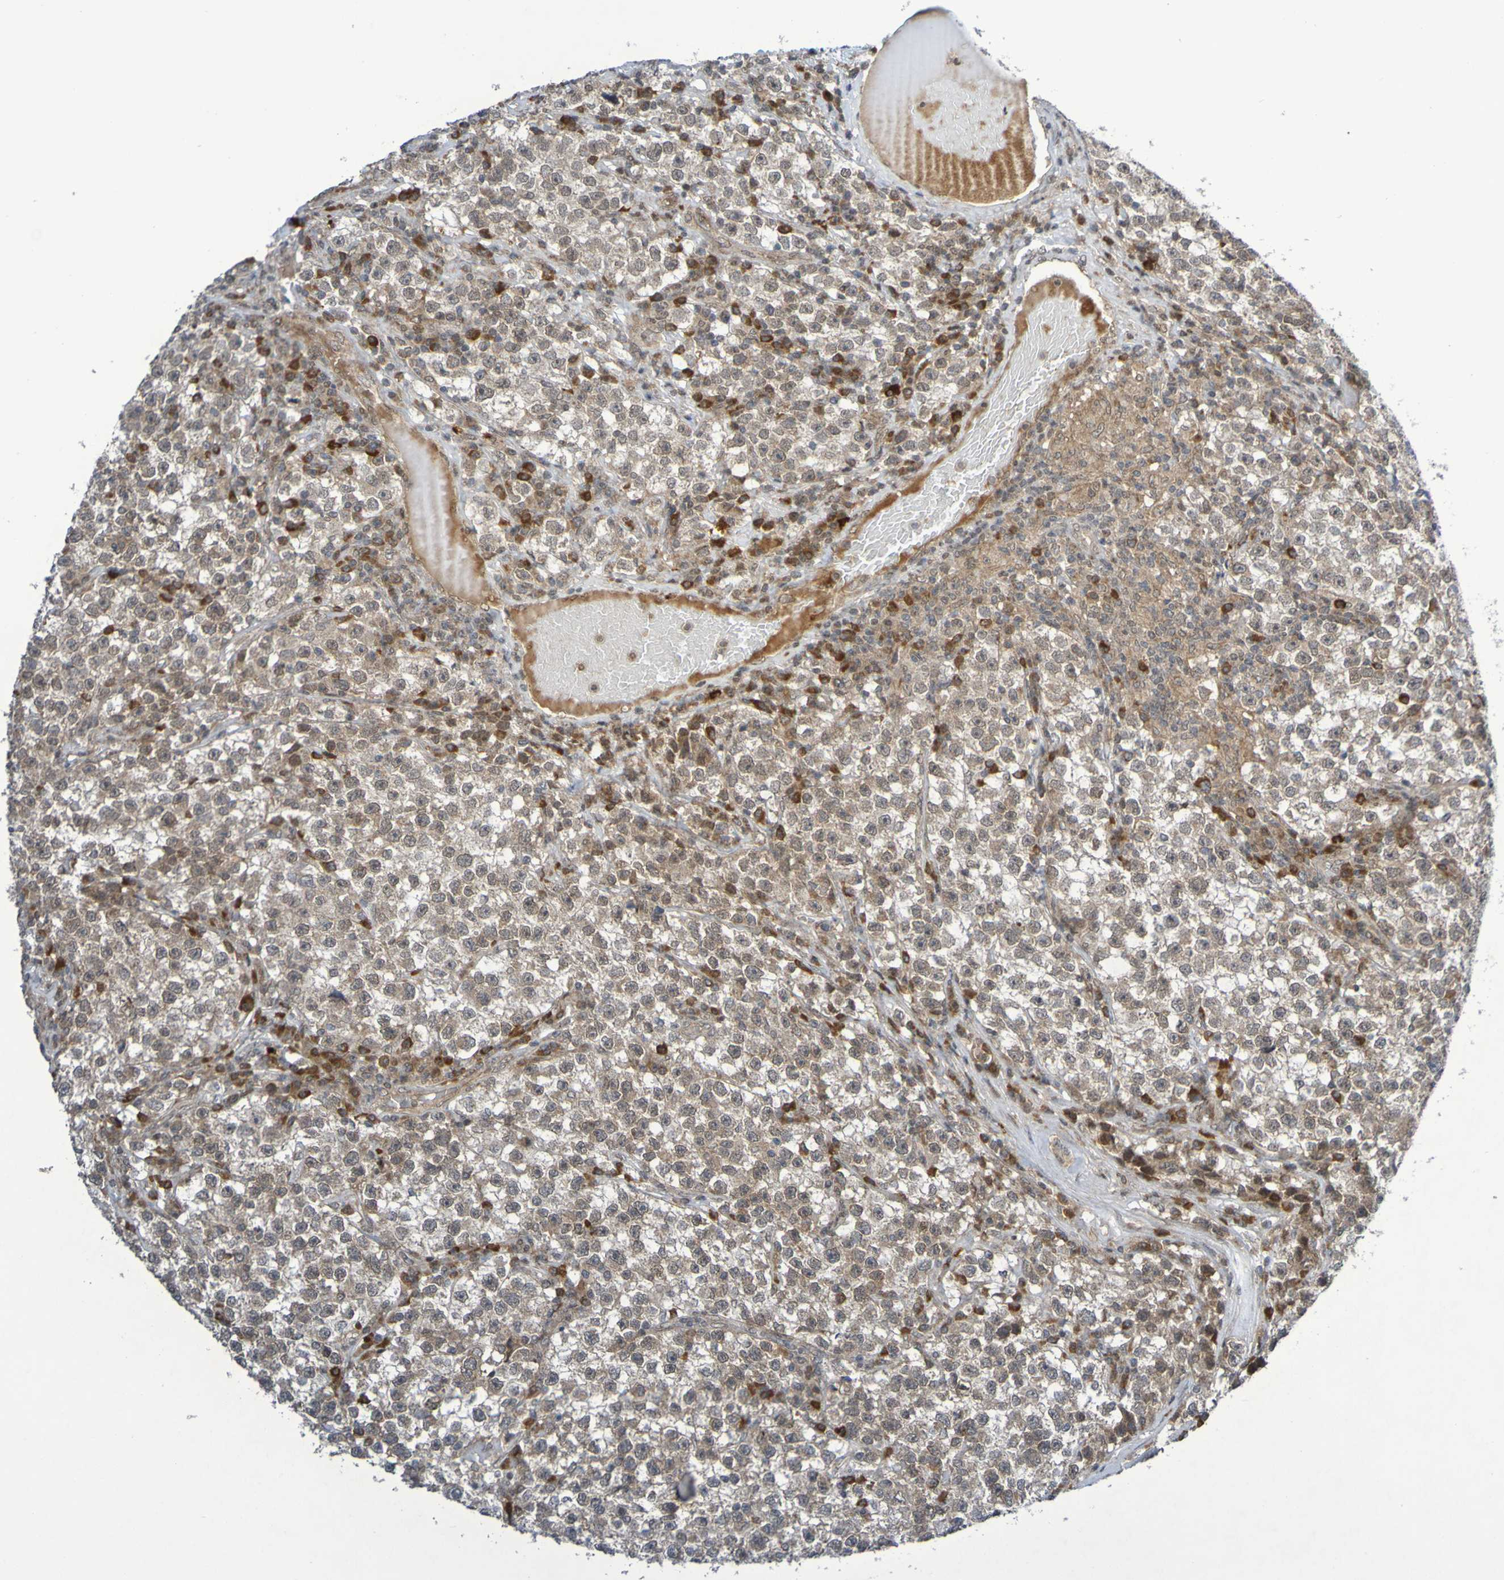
{"staining": {"intensity": "negative", "quantity": "none", "location": "none"}, "tissue": "testis cancer", "cell_type": "Tumor cells", "image_type": "cancer", "snomed": [{"axis": "morphology", "description": "Seminoma, NOS"}, {"axis": "topography", "description": "Testis"}], "caption": "Human testis cancer stained for a protein using immunohistochemistry reveals no staining in tumor cells.", "gene": "ITLN1", "patient": {"sex": "male", "age": 22}}